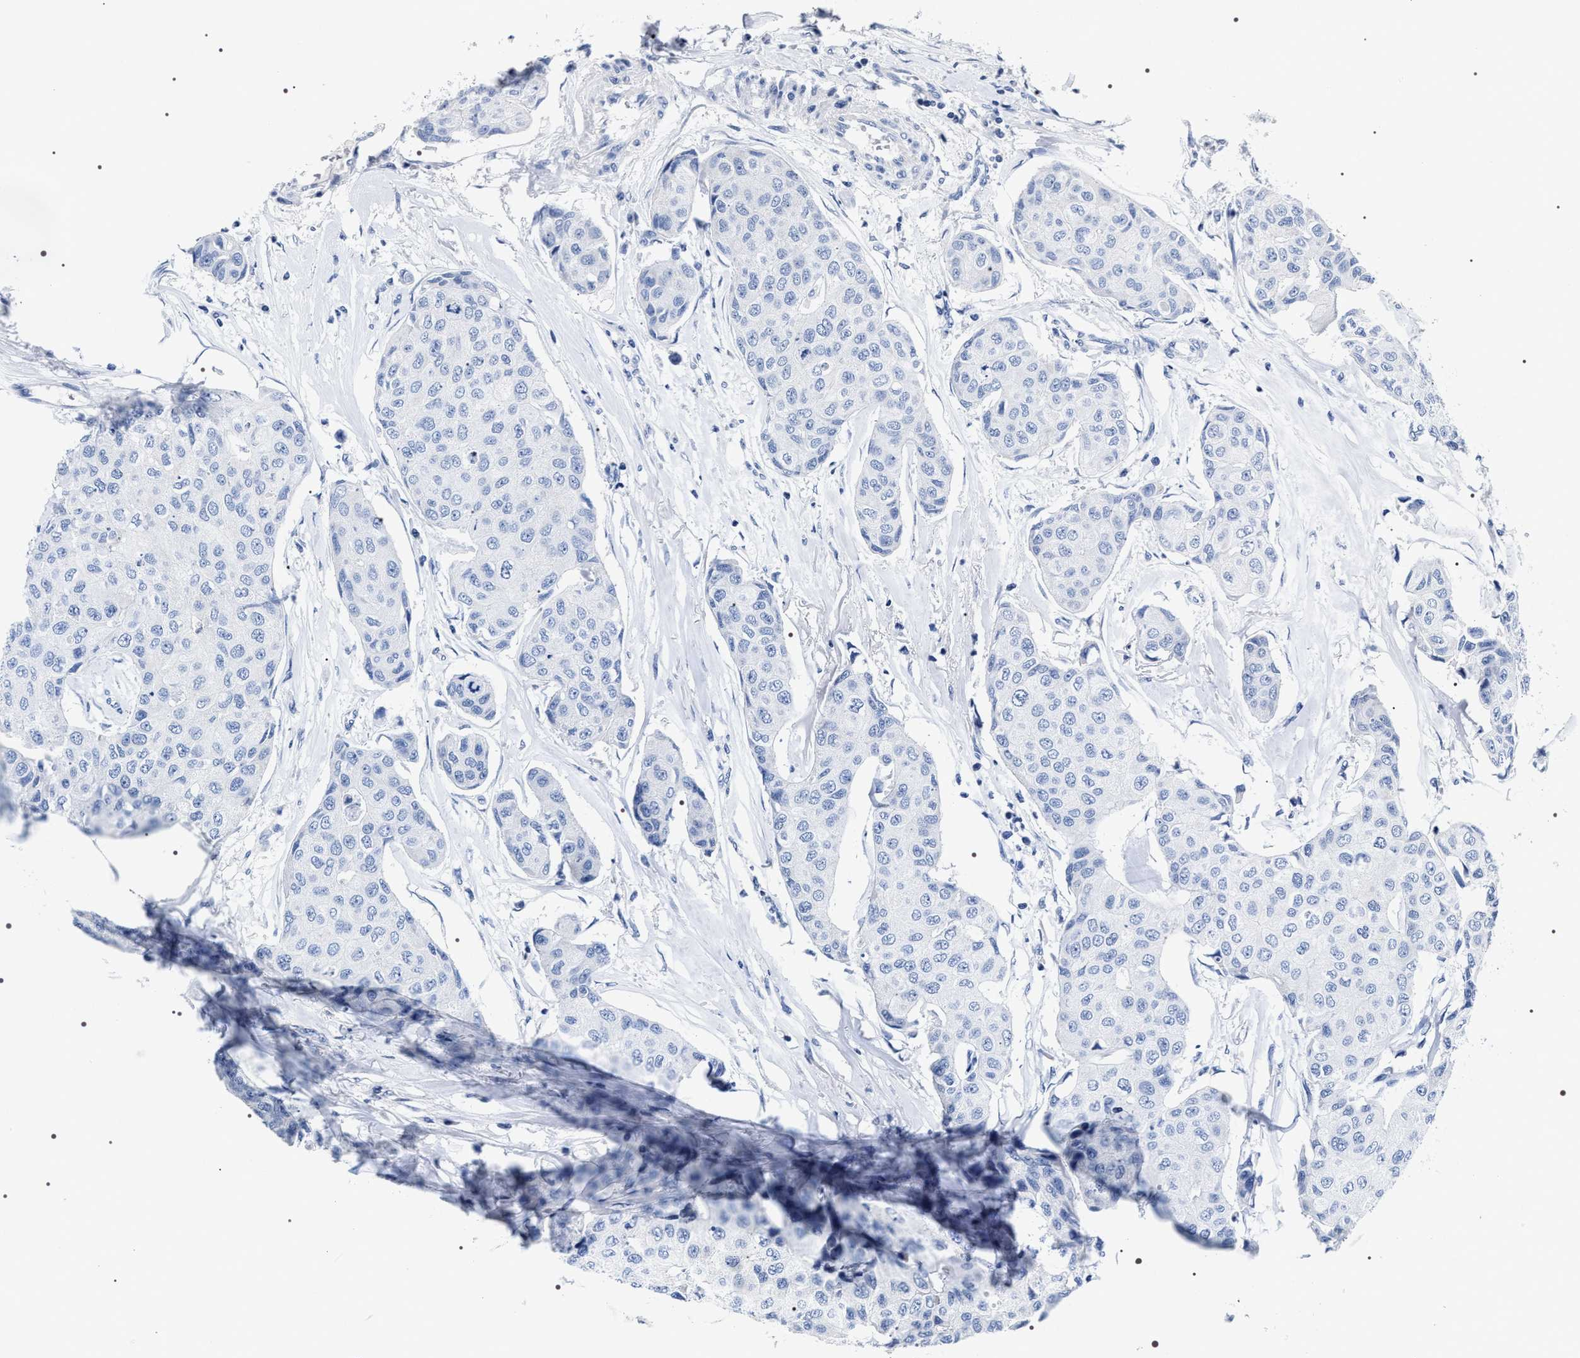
{"staining": {"intensity": "negative", "quantity": "none", "location": "none"}, "tissue": "breast cancer", "cell_type": "Tumor cells", "image_type": "cancer", "snomed": [{"axis": "morphology", "description": "Duct carcinoma"}, {"axis": "topography", "description": "Breast"}], "caption": "Immunohistochemistry histopathology image of neoplastic tissue: human breast intraductal carcinoma stained with DAB (3,3'-diaminobenzidine) reveals no significant protein expression in tumor cells.", "gene": "ADH4", "patient": {"sex": "female", "age": 80}}